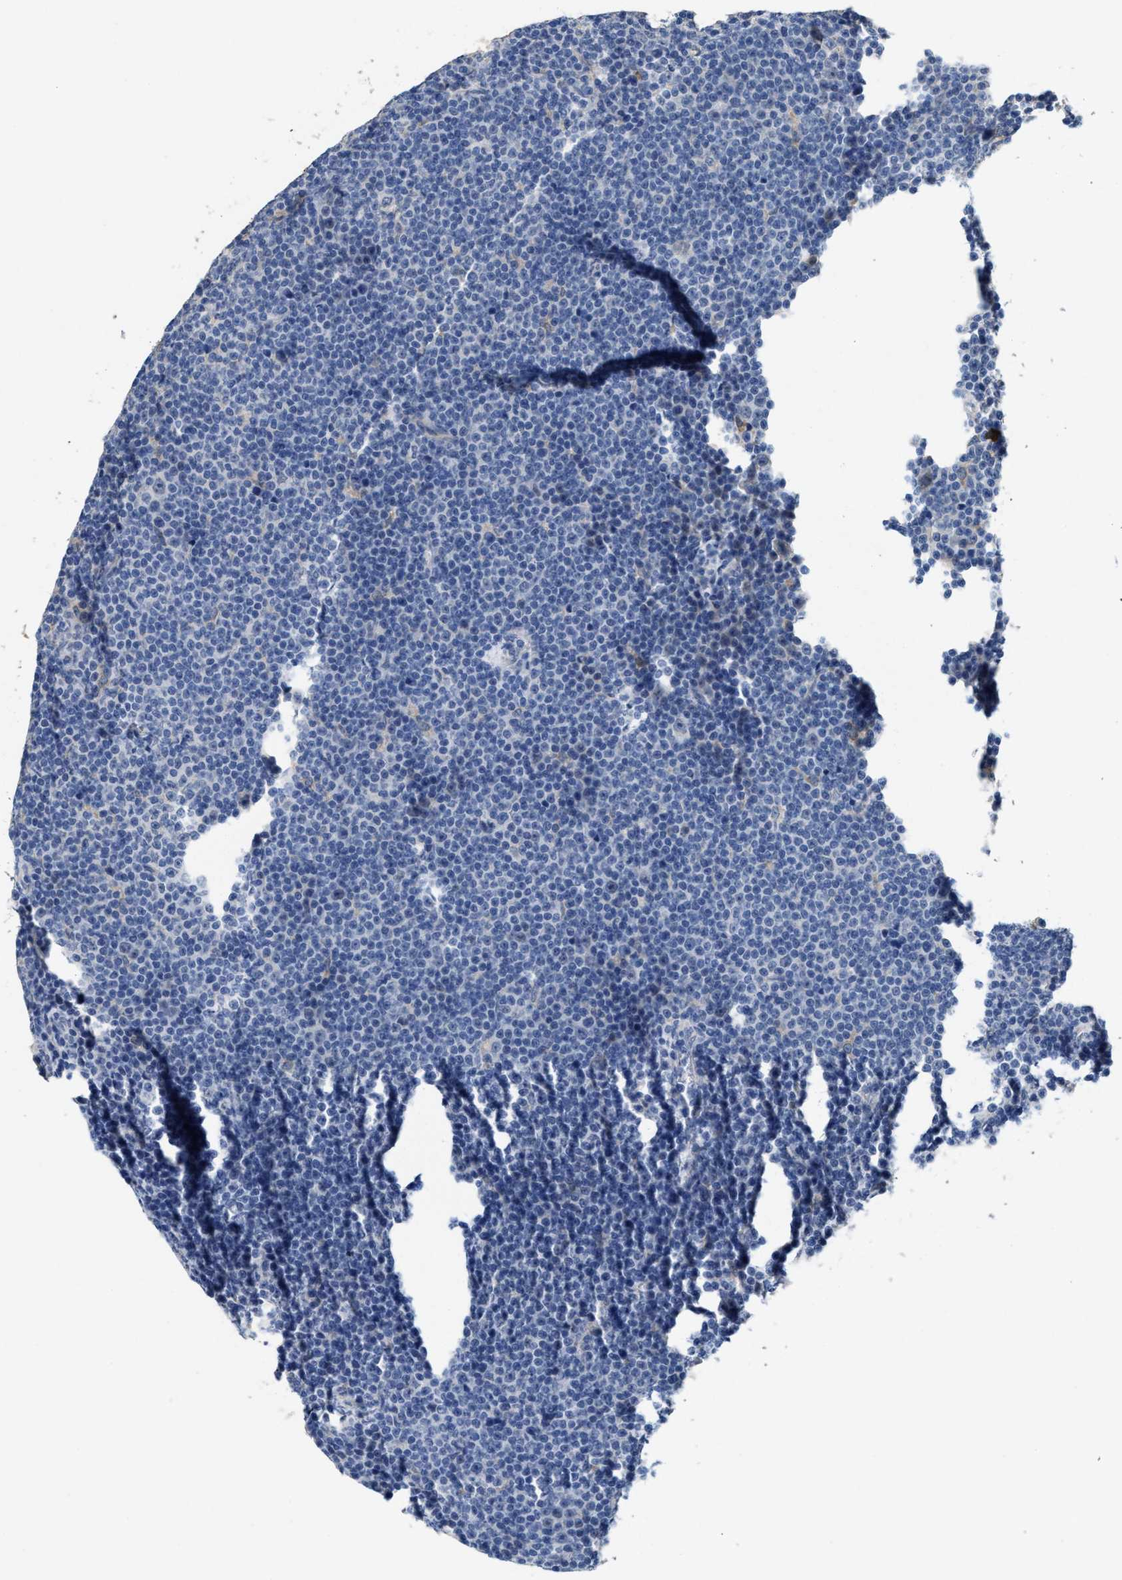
{"staining": {"intensity": "negative", "quantity": "none", "location": "none"}, "tissue": "lymphoma", "cell_type": "Tumor cells", "image_type": "cancer", "snomed": [{"axis": "morphology", "description": "Malignant lymphoma, non-Hodgkin's type, Low grade"}, {"axis": "topography", "description": "Lymph node"}], "caption": "This is an IHC image of malignant lymphoma, non-Hodgkin's type (low-grade). There is no staining in tumor cells.", "gene": "RYR2", "patient": {"sex": "female", "age": 67}}